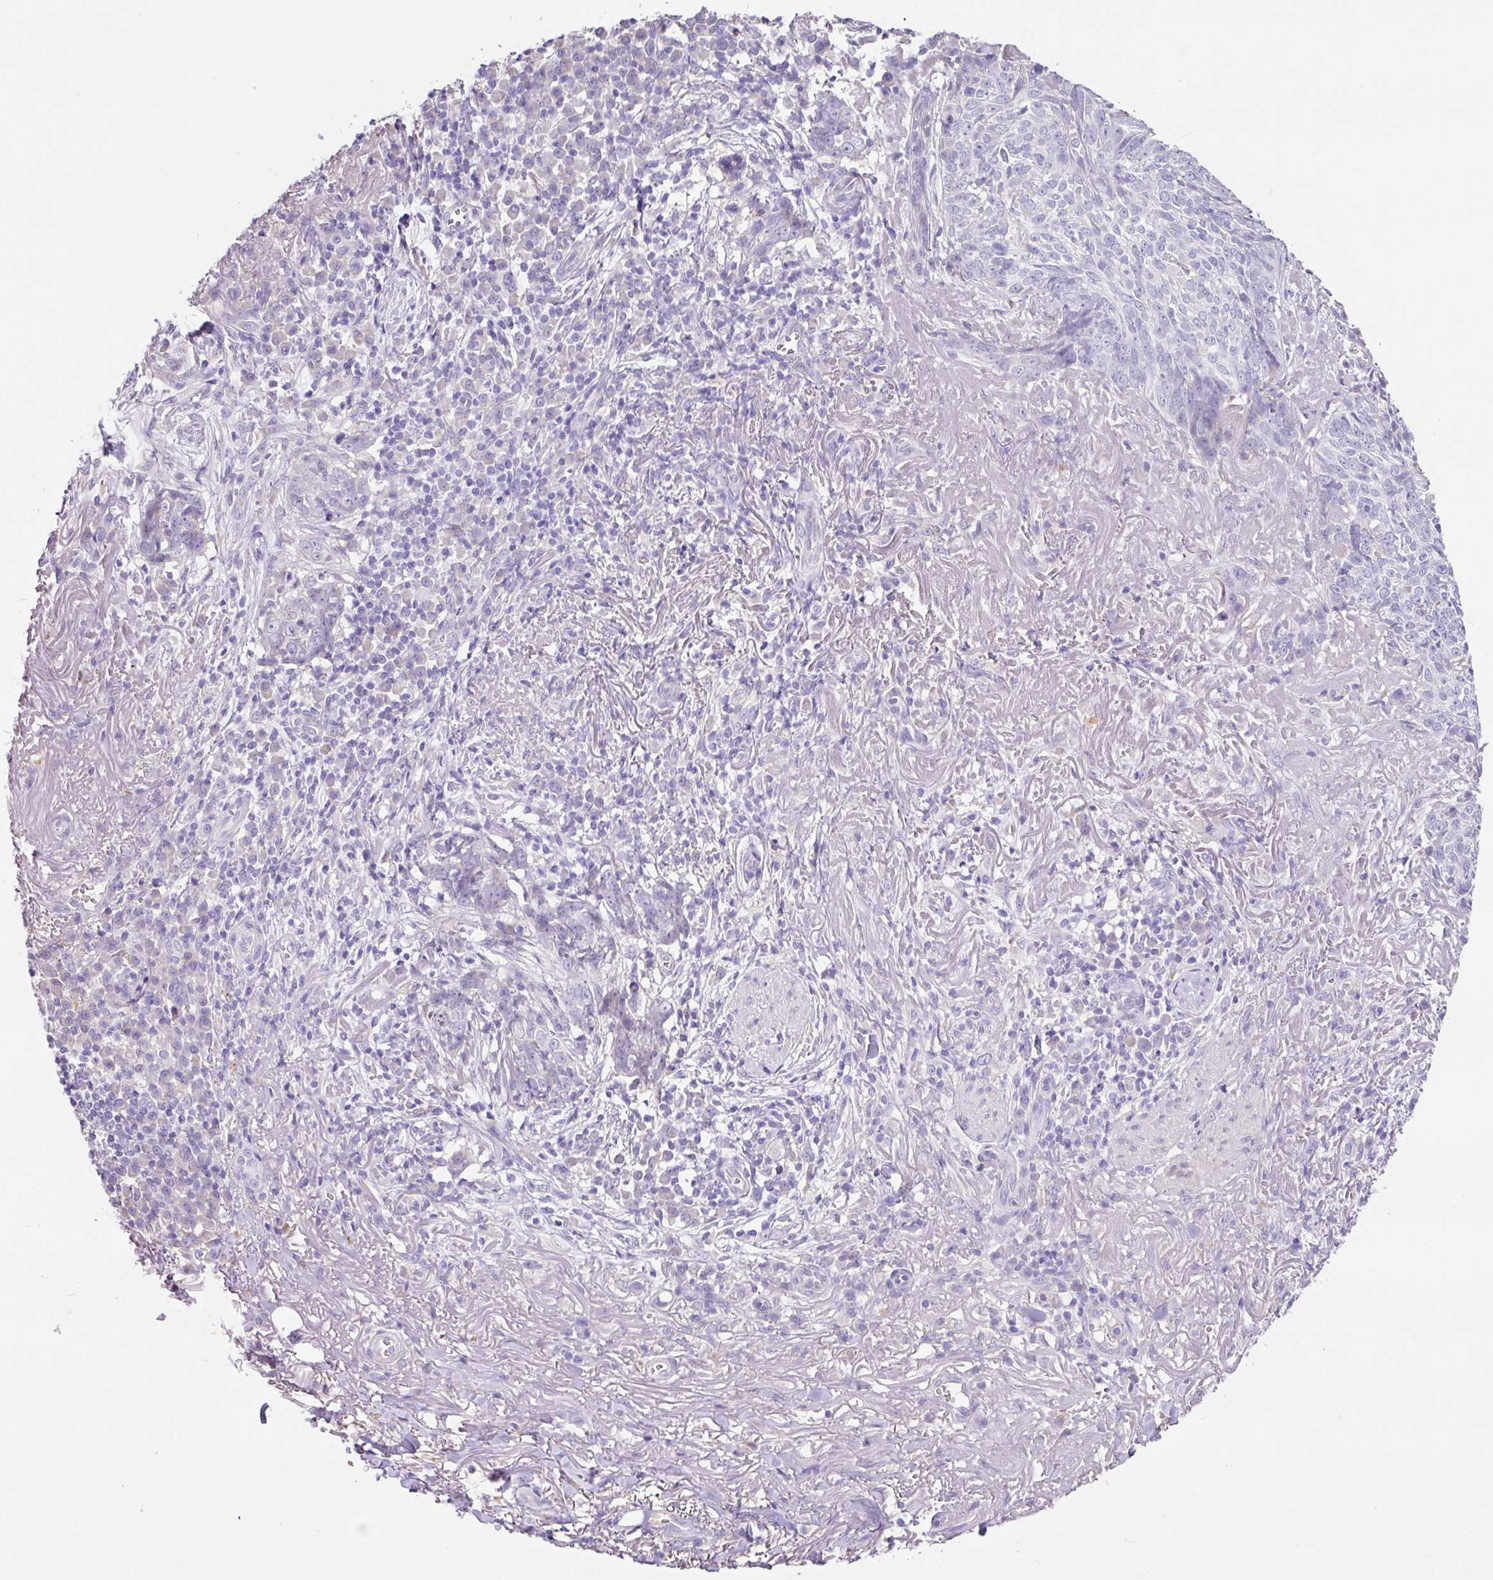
{"staining": {"intensity": "negative", "quantity": "none", "location": "none"}, "tissue": "skin cancer", "cell_type": "Tumor cells", "image_type": "cancer", "snomed": [{"axis": "morphology", "description": "Basal cell carcinoma"}, {"axis": "topography", "description": "Skin"}, {"axis": "topography", "description": "Skin of face"}], "caption": "Immunohistochemistry of human basal cell carcinoma (skin) demonstrates no positivity in tumor cells. (DAB (3,3'-diaminobenzidine) immunohistochemistry with hematoxylin counter stain).", "gene": "ZG16", "patient": {"sex": "female", "age": 95}}